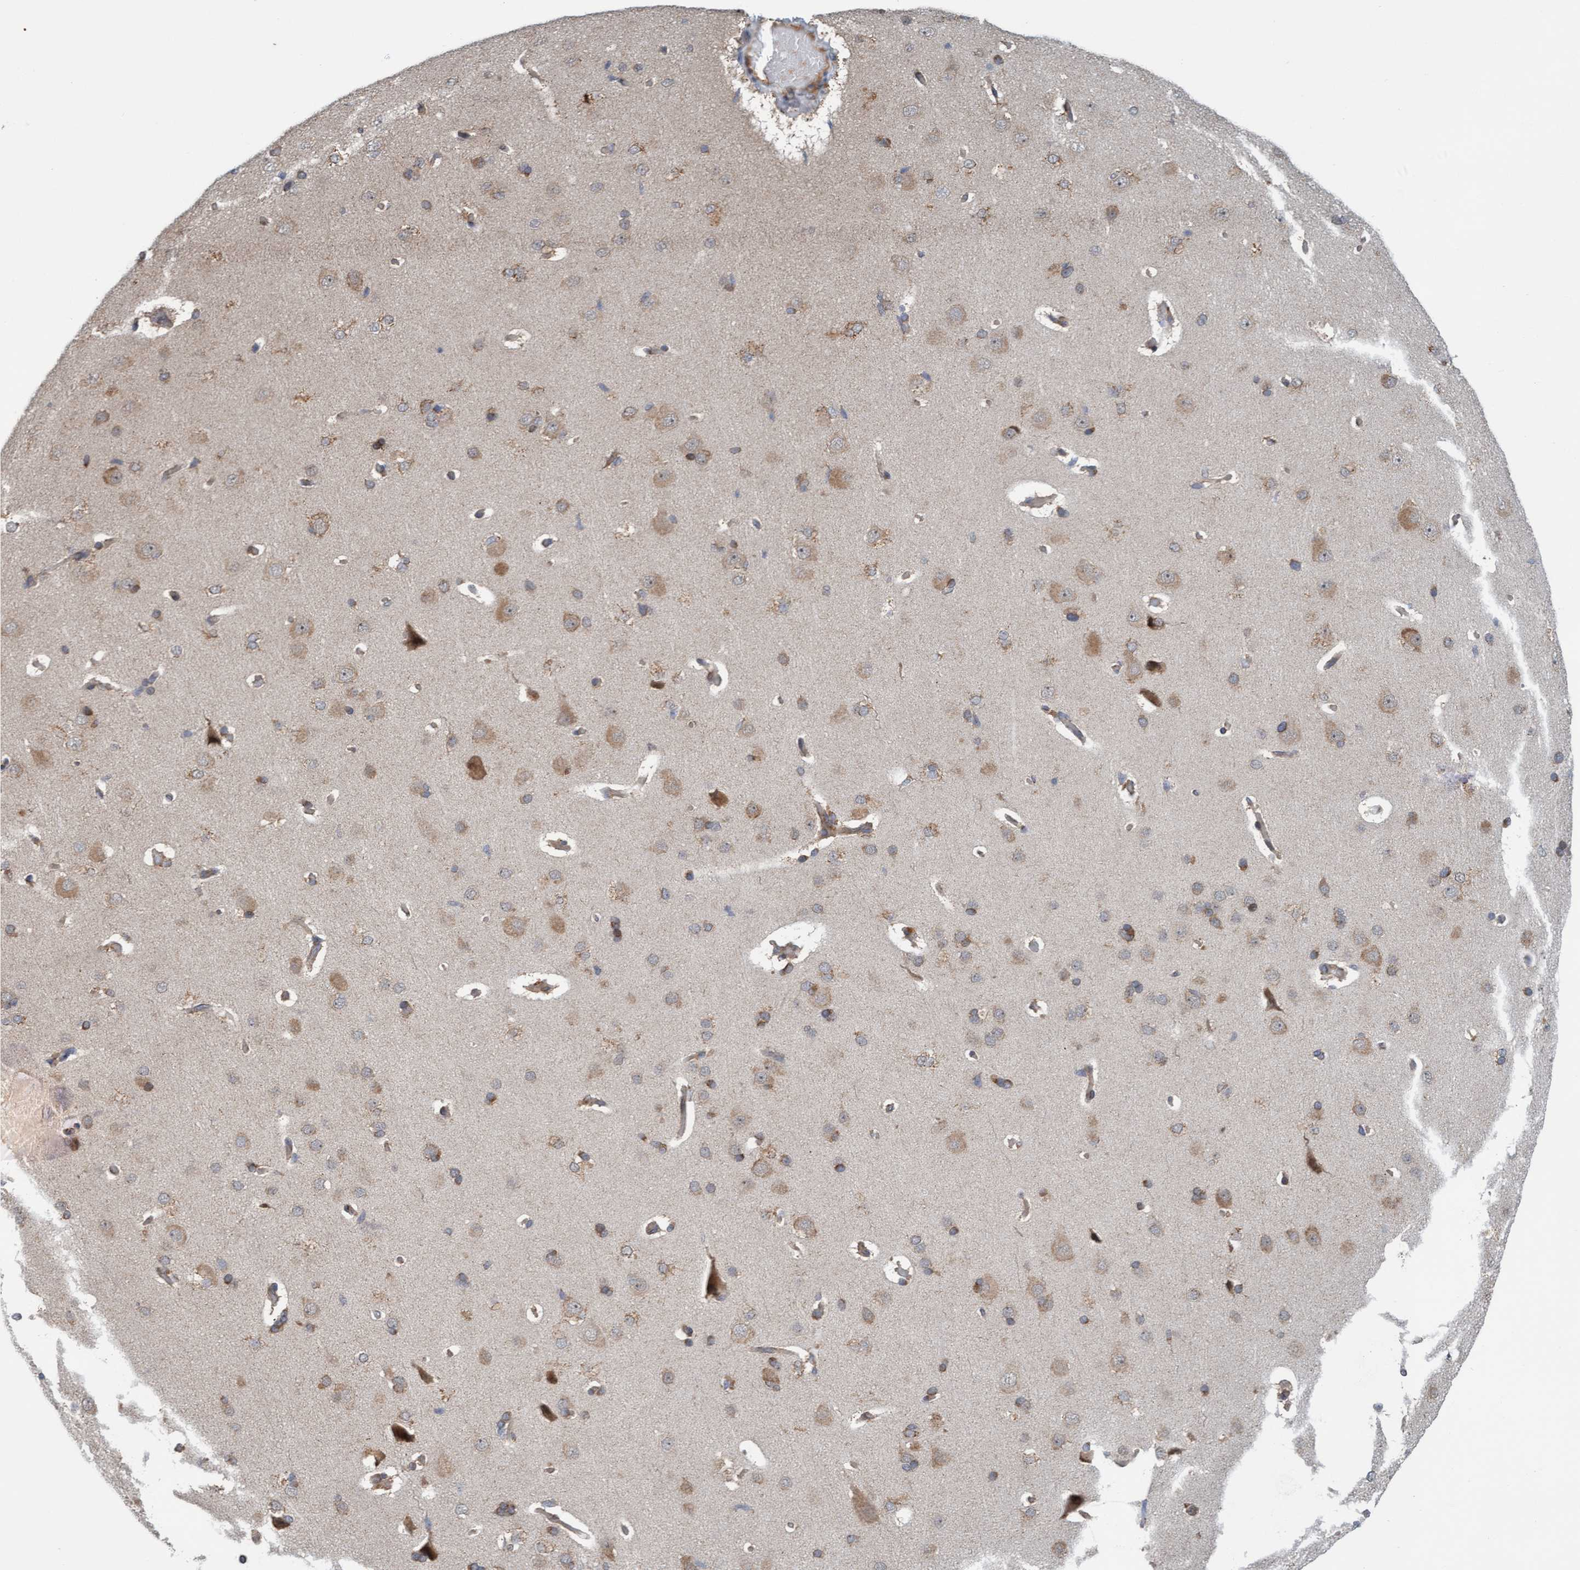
{"staining": {"intensity": "weak", "quantity": ">75%", "location": "cytoplasmic/membranous"}, "tissue": "cerebral cortex", "cell_type": "Endothelial cells", "image_type": "normal", "snomed": [{"axis": "morphology", "description": "Normal tissue, NOS"}, {"axis": "topography", "description": "Cerebral cortex"}], "caption": "Endothelial cells show low levels of weak cytoplasmic/membranous staining in approximately >75% of cells in benign human cerebral cortex. The protein is stained brown, and the nuclei are stained in blue (DAB IHC with brightfield microscopy, high magnification).", "gene": "ZNF566", "patient": {"sex": "male", "age": 62}}